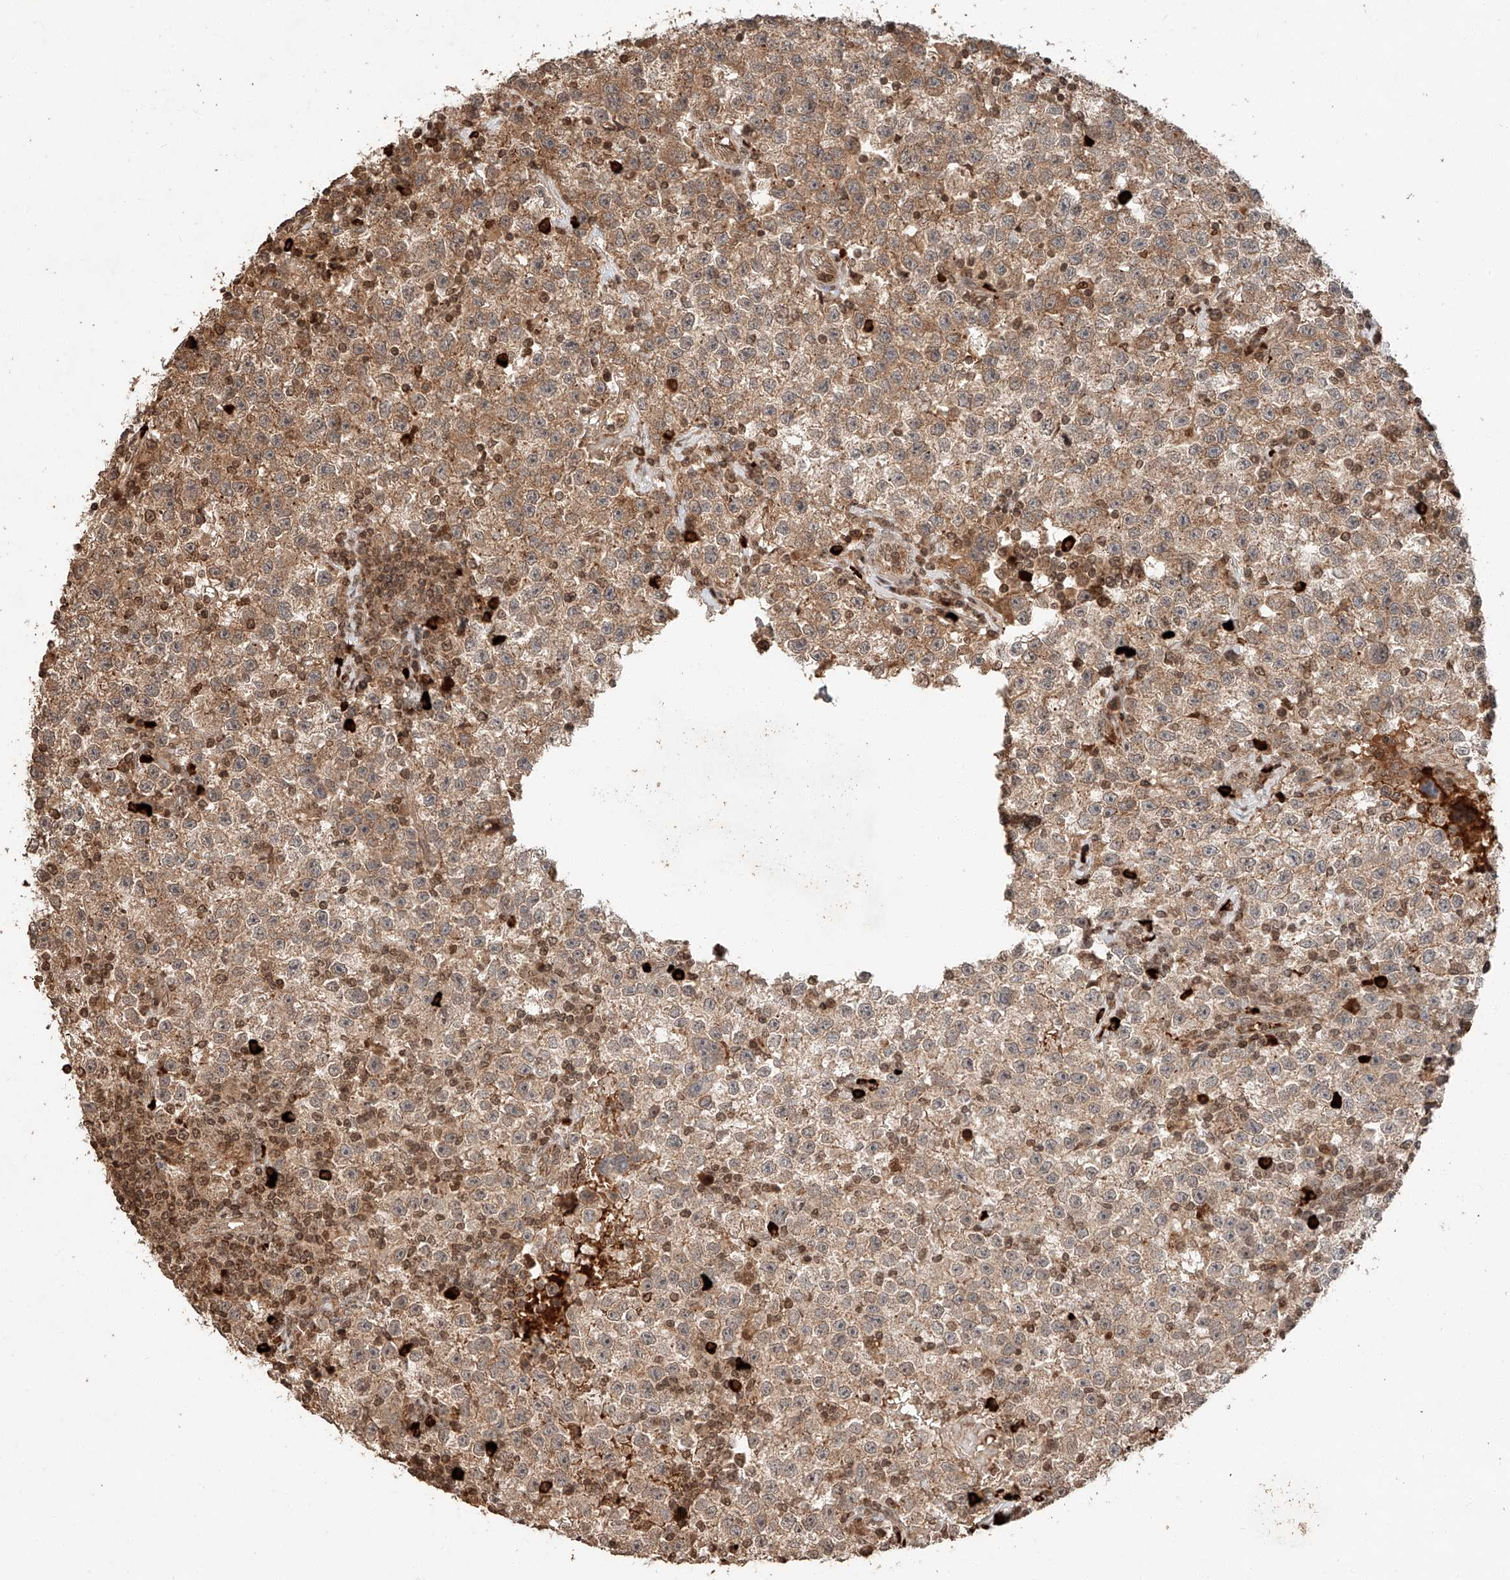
{"staining": {"intensity": "moderate", "quantity": ">75%", "location": "cytoplasmic/membranous"}, "tissue": "testis cancer", "cell_type": "Tumor cells", "image_type": "cancer", "snomed": [{"axis": "morphology", "description": "Seminoma, NOS"}, {"axis": "topography", "description": "Testis"}], "caption": "A high-resolution histopathology image shows immunohistochemistry (IHC) staining of seminoma (testis), which displays moderate cytoplasmic/membranous positivity in approximately >75% of tumor cells.", "gene": "ARHGAP33", "patient": {"sex": "male", "age": 22}}